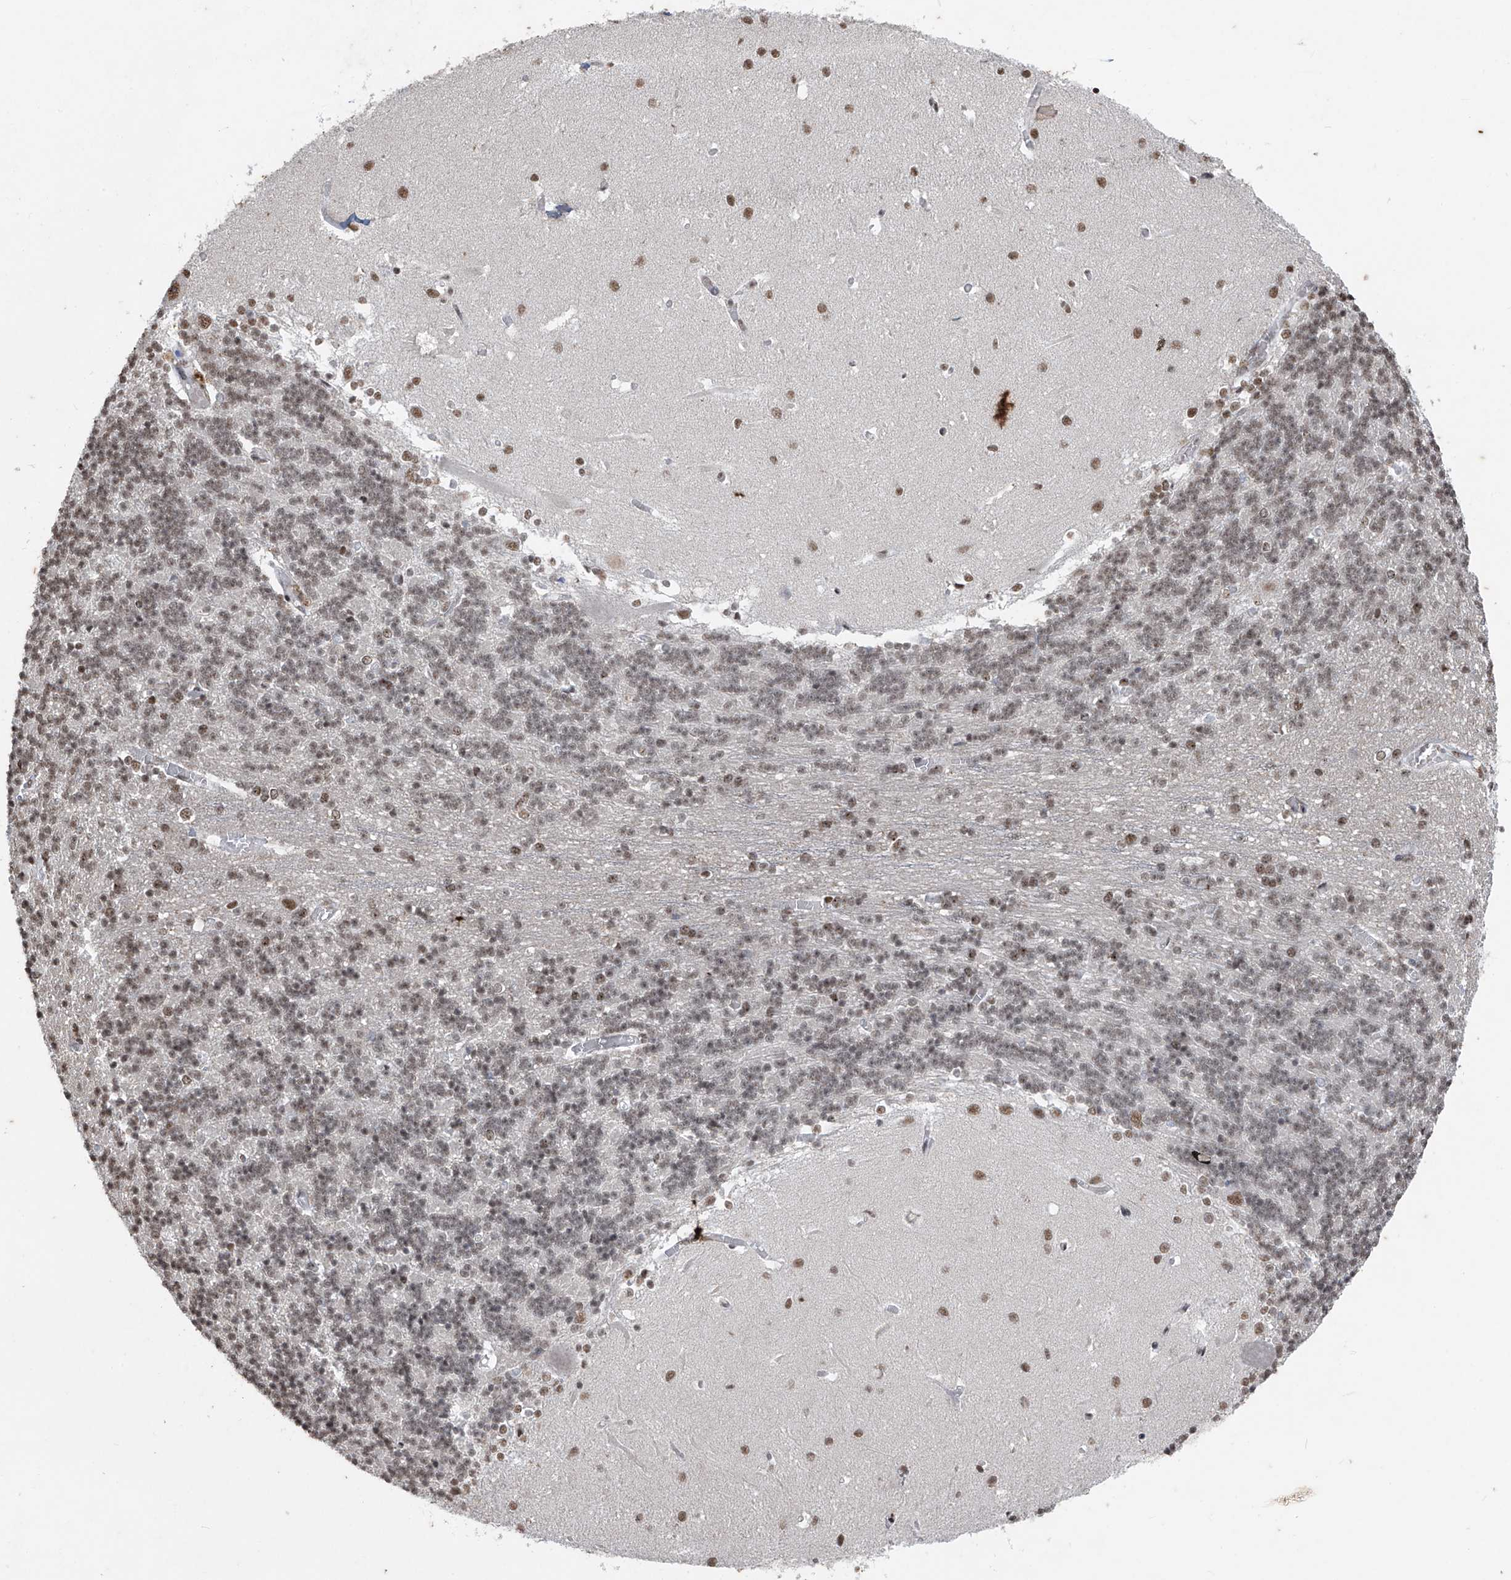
{"staining": {"intensity": "weak", "quantity": "<25%", "location": "nuclear"}, "tissue": "cerebellum", "cell_type": "Cells in granular layer", "image_type": "normal", "snomed": [{"axis": "morphology", "description": "Normal tissue, NOS"}, {"axis": "topography", "description": "Cerebellum"}], "caption": "This is an IHC histopathology image of benign cerebellum. There is no positivity in cells in granular layer.", "gene": "TFEC", "patient": {"sex": "male", "age": 37}}